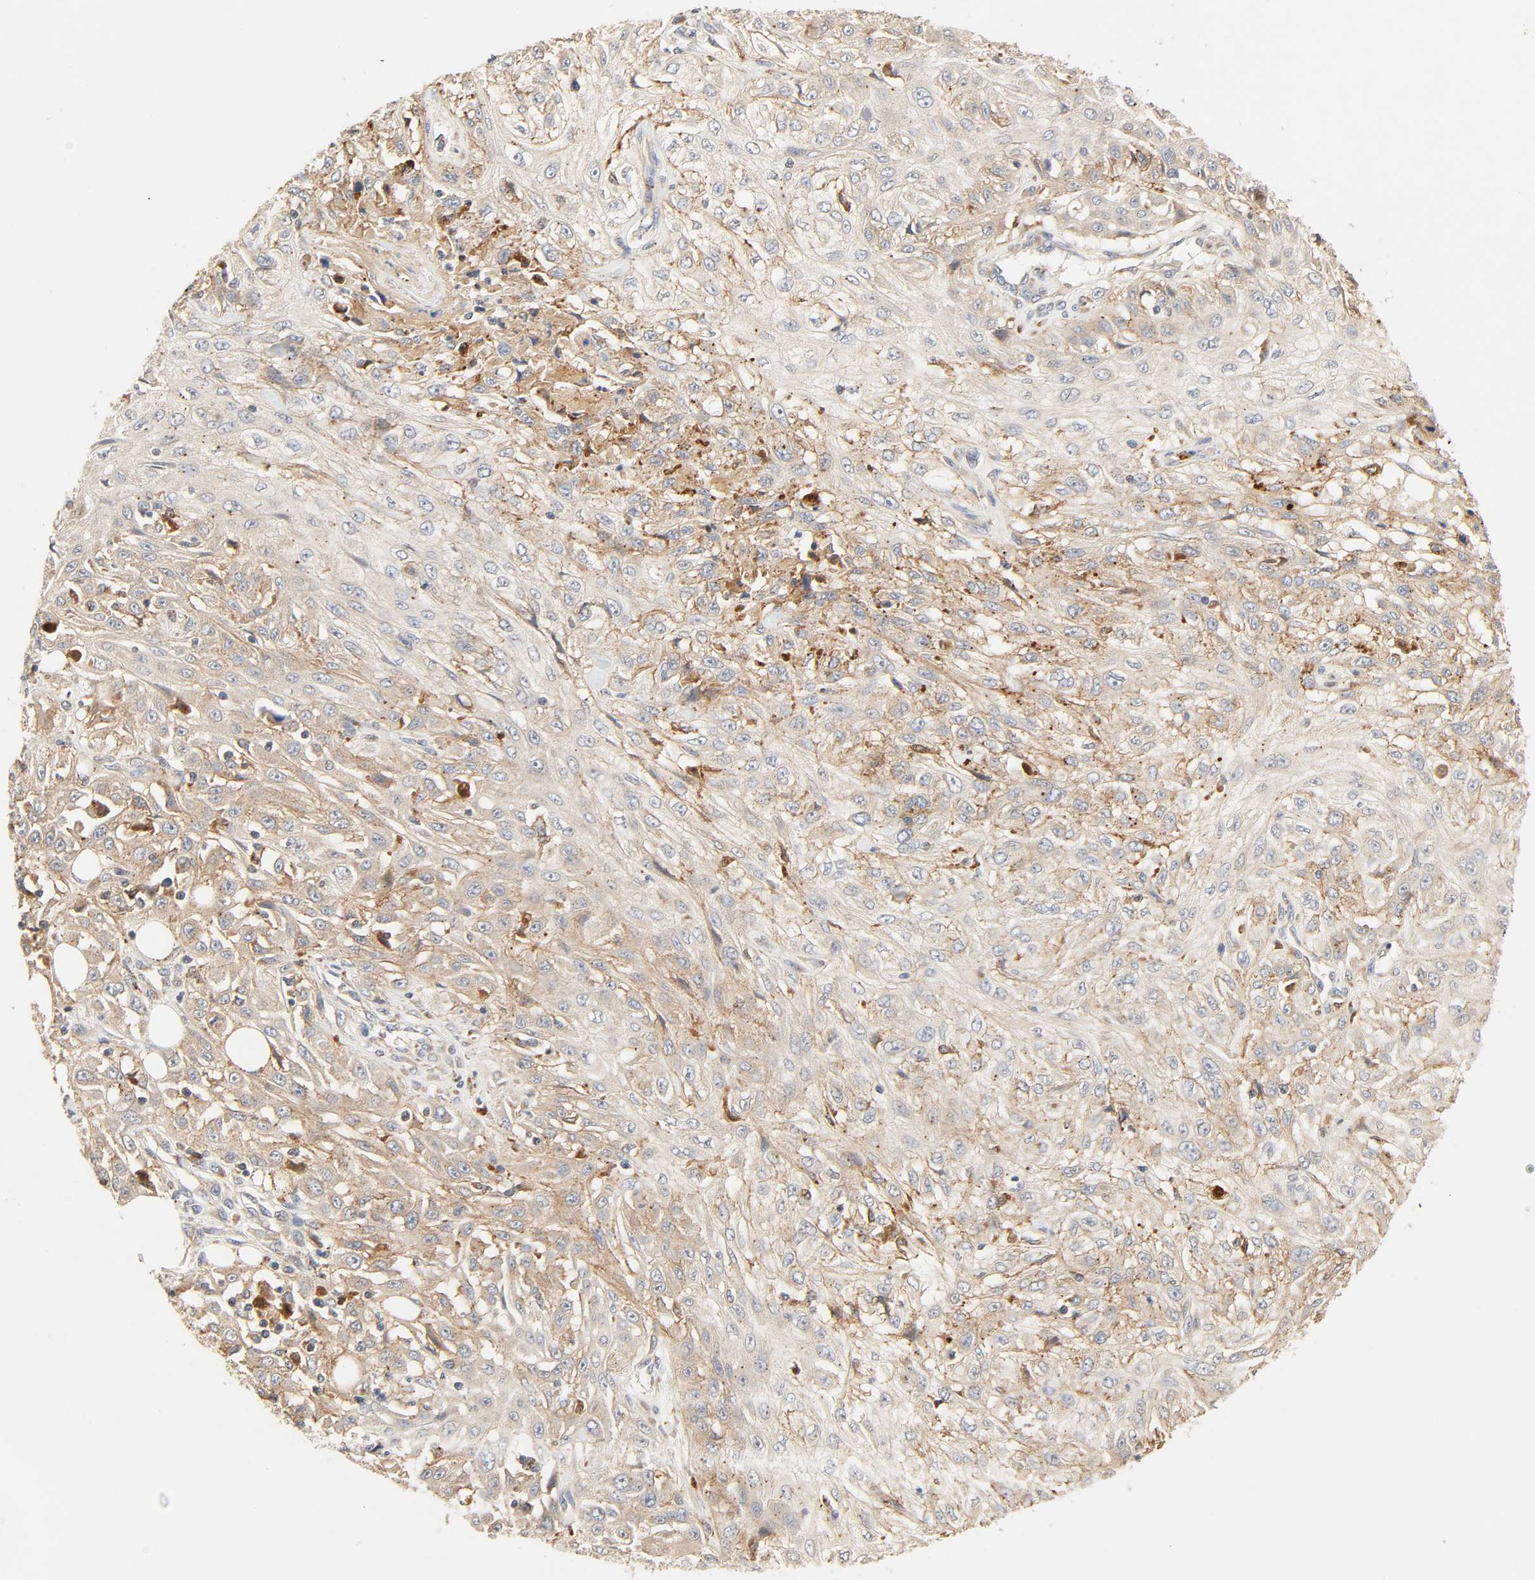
{"staining": {"intensity": "moderate", "quantity": ">75%", "location": "cytoplasmic/membranous"}, "tissue": "skin cancer", "cell_type": "Tumor cells", "image_type": "cancer", "snomed": [{"axis": "morphology", "description": "Squamous cell carcinoma, NOS"}, {"axis": "topography", "description": "Skin"}], "caption": "About >75% of tumor cells in human skin squamous cell carcinoma reveal moderate cytoplasmic/membranous protein positivity as visualized by brown immunohistochemical staining.", "gene": "MAPK6", "patient": {"sex": "male", "age": 75}}